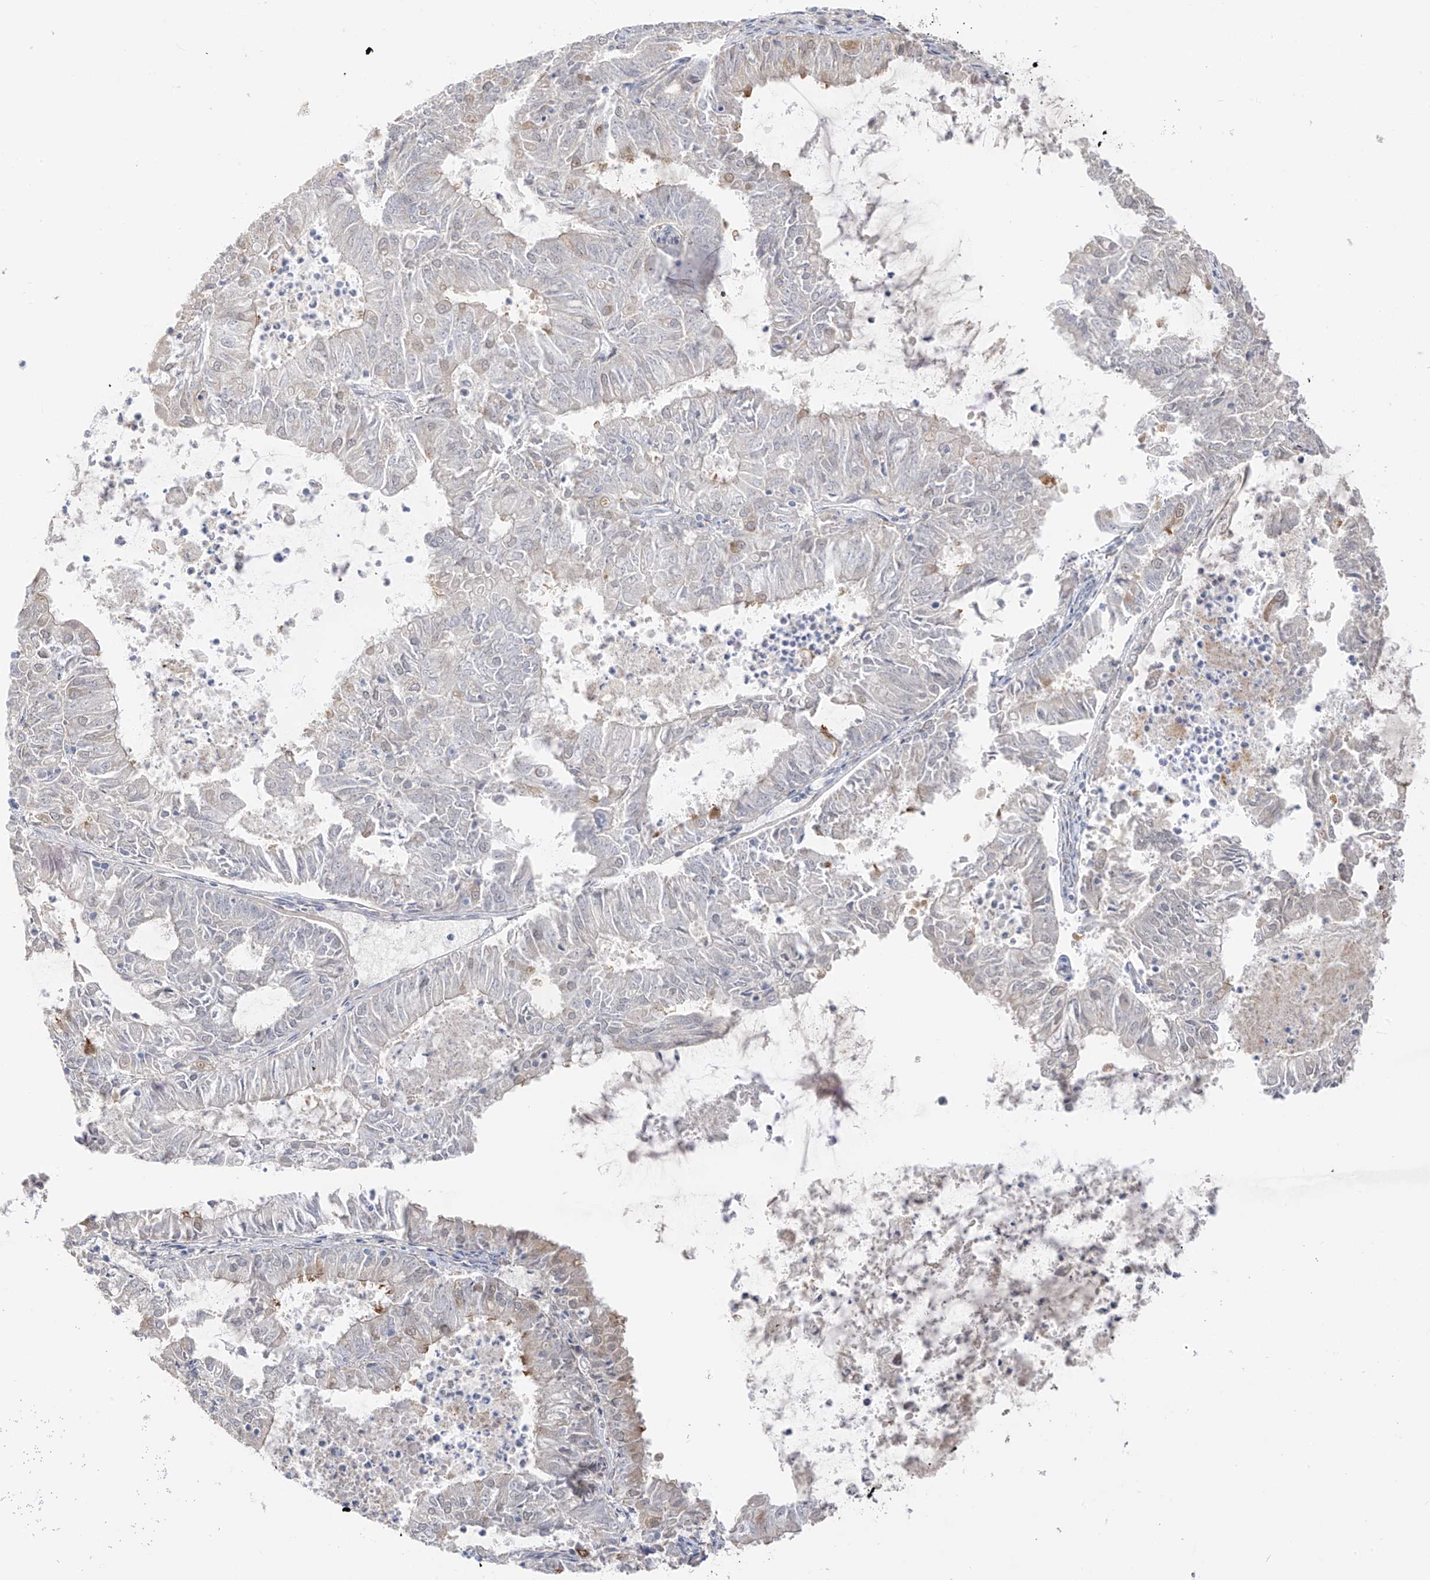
{"staining": {"intensity": "moderate", "quantity": "<25%", "location": "cytoplasmic/membranous"}, "tissue": "endometrial cancer", "cell_type": "Tumor cells", "image_type": "cancer", "snomed": [{"axis": "morphology", "description": "Adenocarcinoma, NOS"}, {"axis": "topography", "description": "Endometrium"}], "caption": "Immunohistochemical staining of human endometrial cancer exhibits moderate cytoplasmic/membranous protein staining in about <25% of tumor cells. Nuclei are stained in blue.", "gene": "DCDC2", "patient": {"sex": "female", "age": 57}}